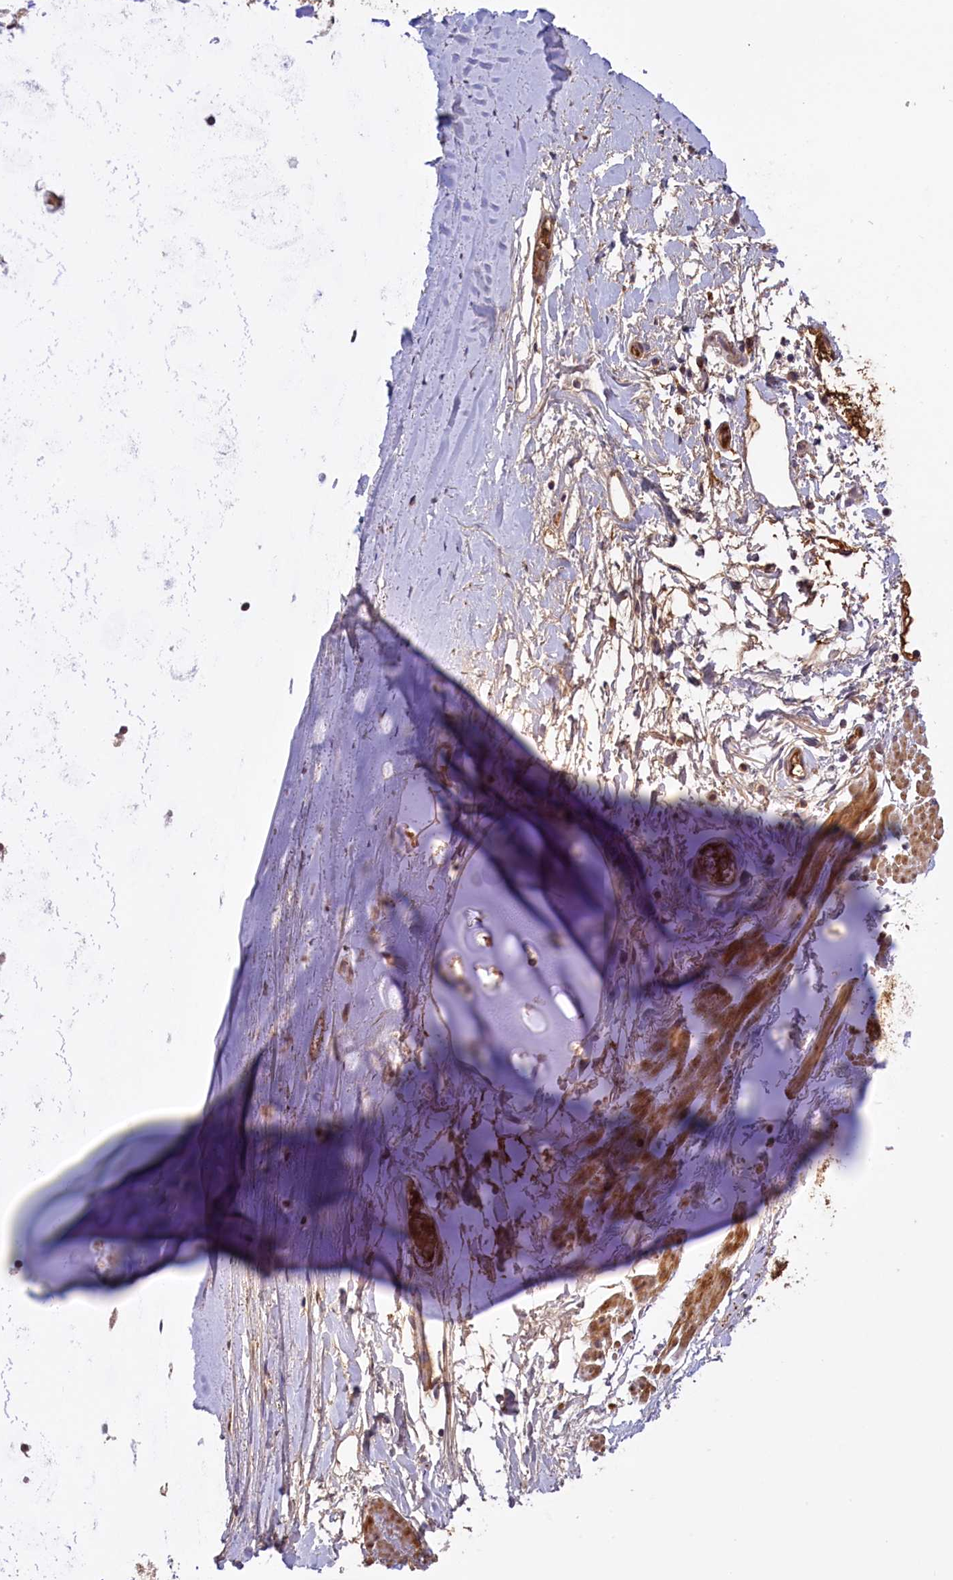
{"staining": {"intensity": "negative", "quantity": "none", "location": "none"}, "tissue": "adipose tissue", "cell_type": "Adipocytes", "image_type": "normal", "snomed": [{"axis": "morphology", "description": "Normal tissue, NOS"}, {"axis": "topography", "description": "Lymph node"}, {"axis": "topography", "description": "Bronchus"}], "caption": "Normal adipose tissue was stained to show a protein in brown. There is no significant staining in adipocytes.", "gene": "RRAD", "patient": {"sex": "male", "age": 63}}